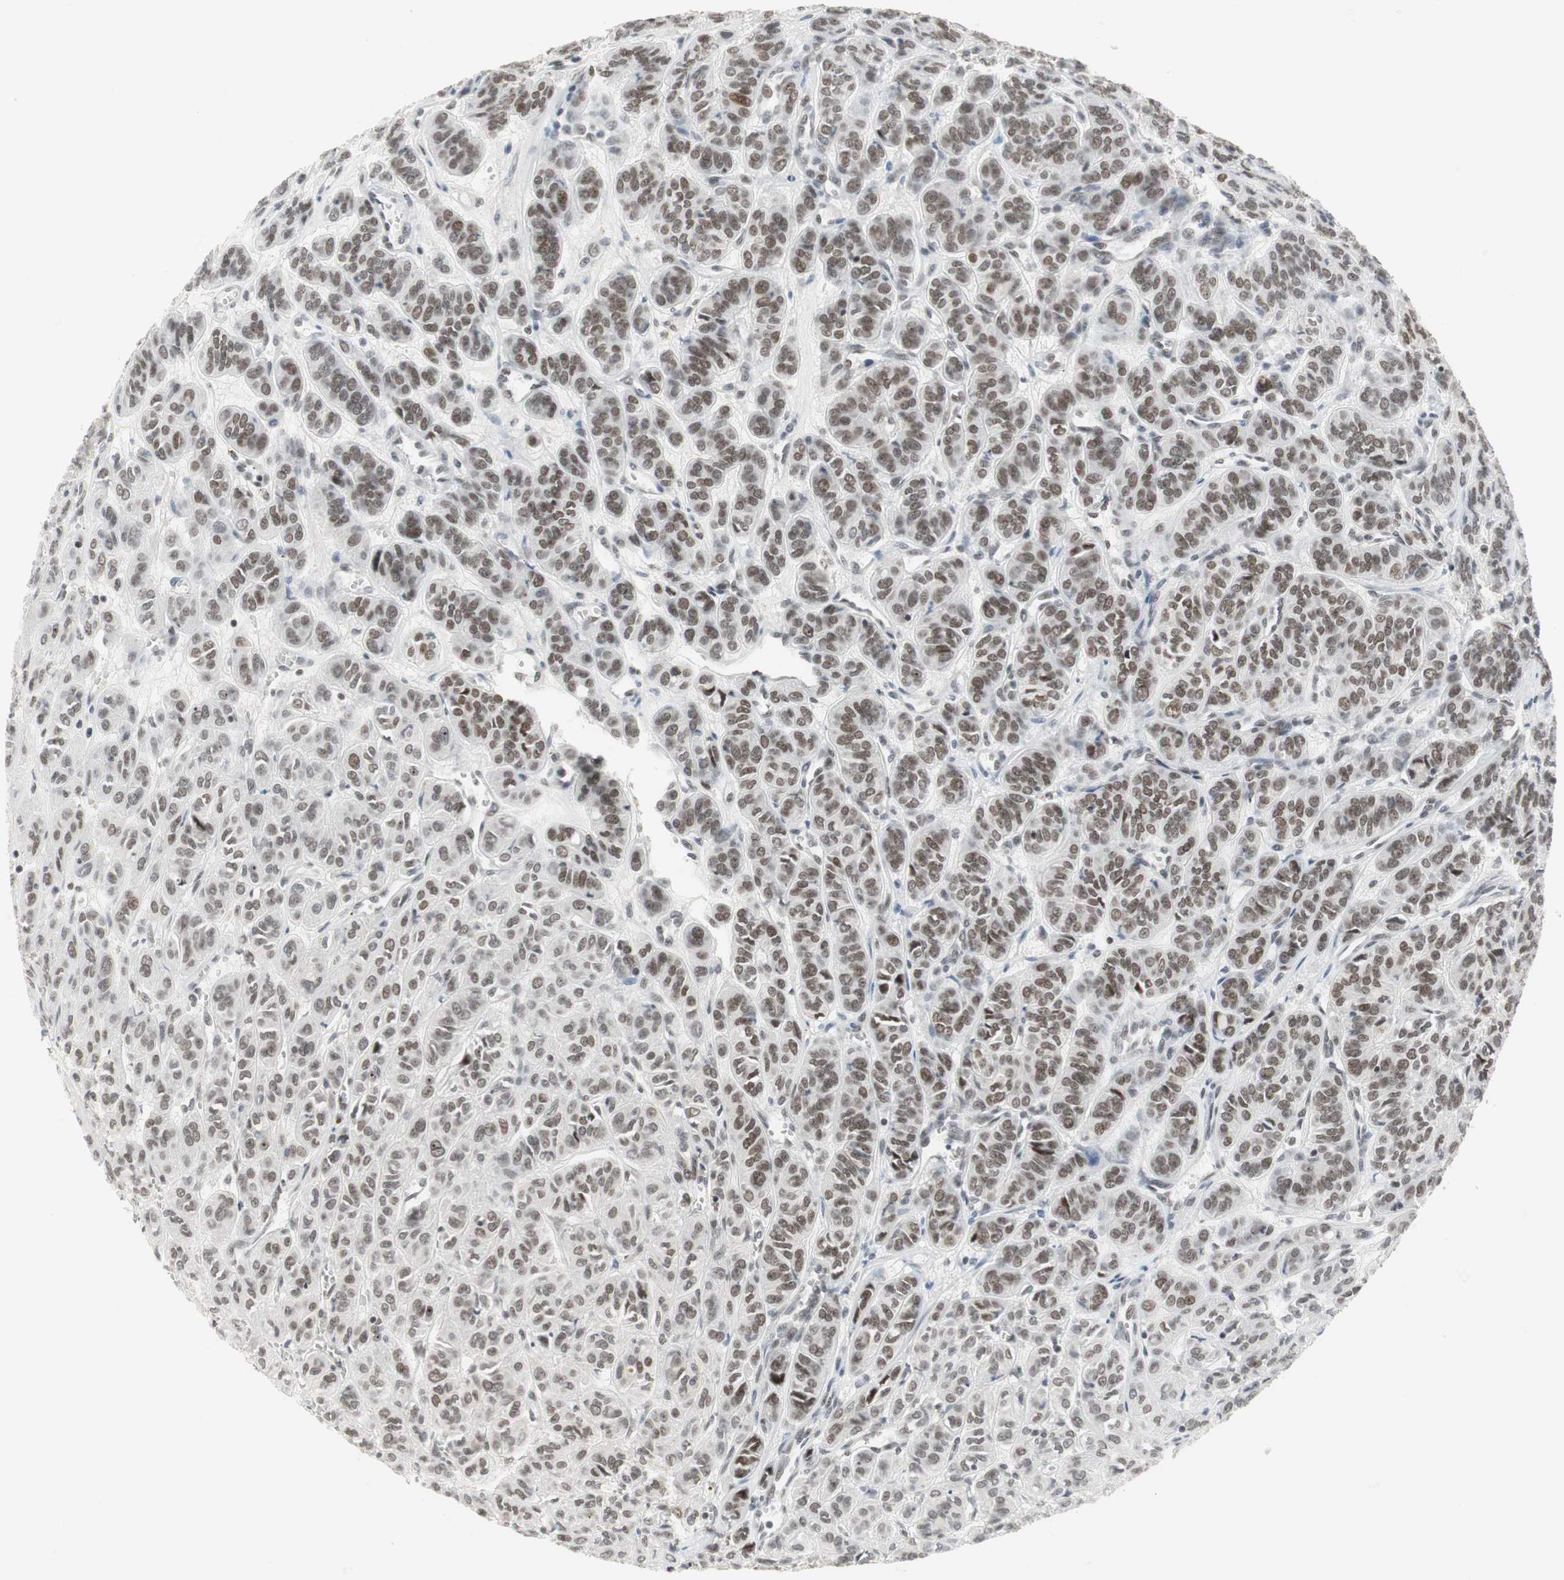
{"staining": {"intensity": "moderate", "quantity": ">75%", "location": "nuclear"}, "tissue": "thyroid cancer", "cell_type": "Tumor cells", "image_type": "cancer", "snomed": [{"axis": "morphology", "description": "Follicular adenoma carcinoma, NOS"}, {"axis": "topography", "description": "Thyroid gland"}], "caption": "Brown immunohistochemical staining in thyroid cancer (follicular adenoma carcinoma) displays moderate nuclear positivity in approximately >75% of tumor cells. (DAB IHC with brightfield microscopy, high magnification).", "gene": "RTF1", "patient": {"sex": "female", "age": 71}}